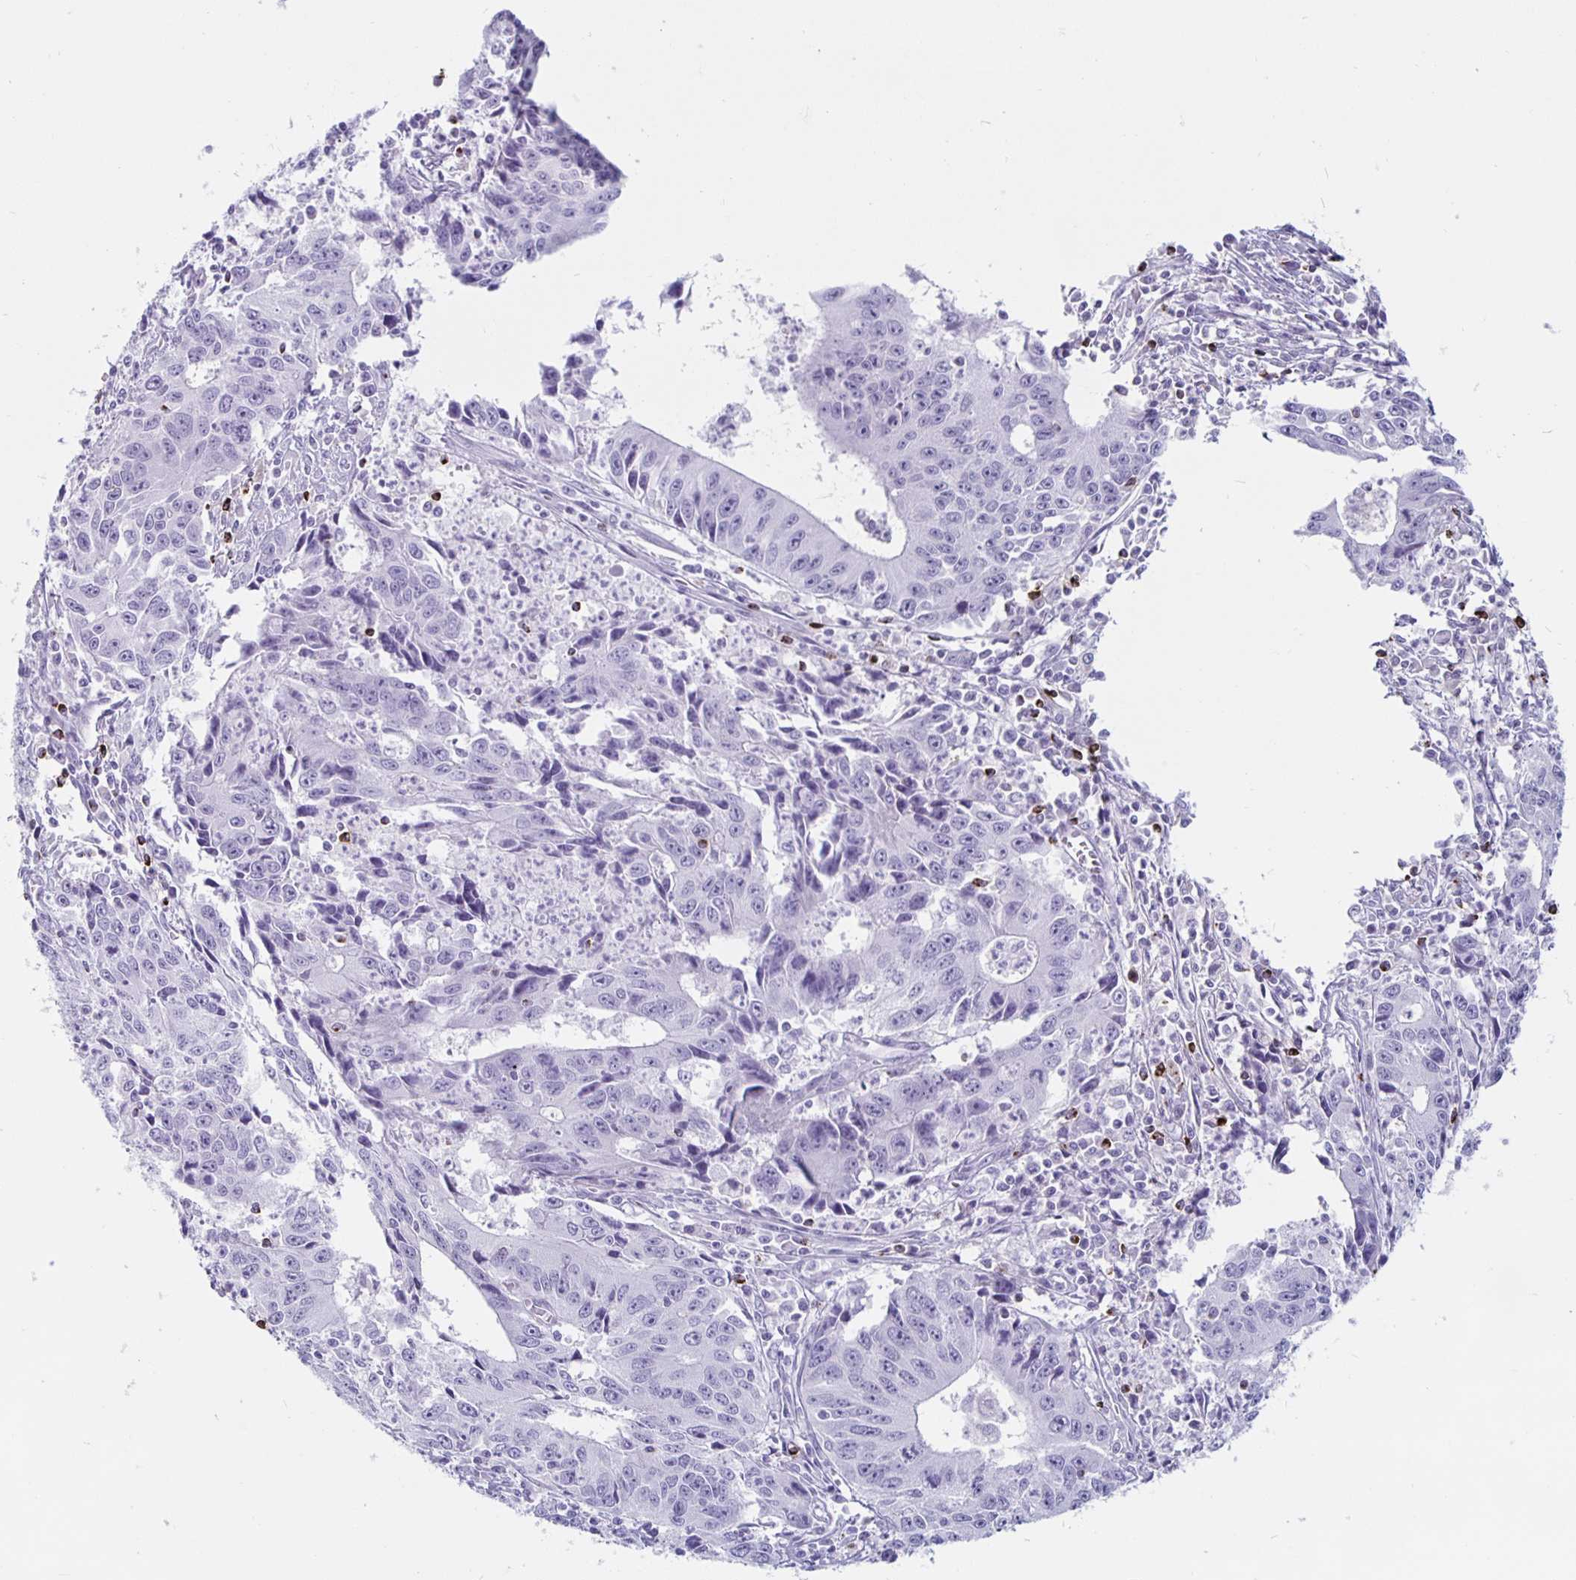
{"staining": {"intensity": "negative", "quantity": "none", "location": "none"}, "tissue": "liver cancer", "cell_type": "Tumor cells", "image_type": "cancer", "snomed": [{"axis": "morphology", "description": "Cholangiocarcinoma"}, {"axis": "topography", "description": "Liver"}], "caption": "Immunohistochemistry of liver cancer (cholangiocarcinoma) shows no positivity in tumor cells.", "gene": "GZMK", "patient": {"sex": "male", "age": 65}}